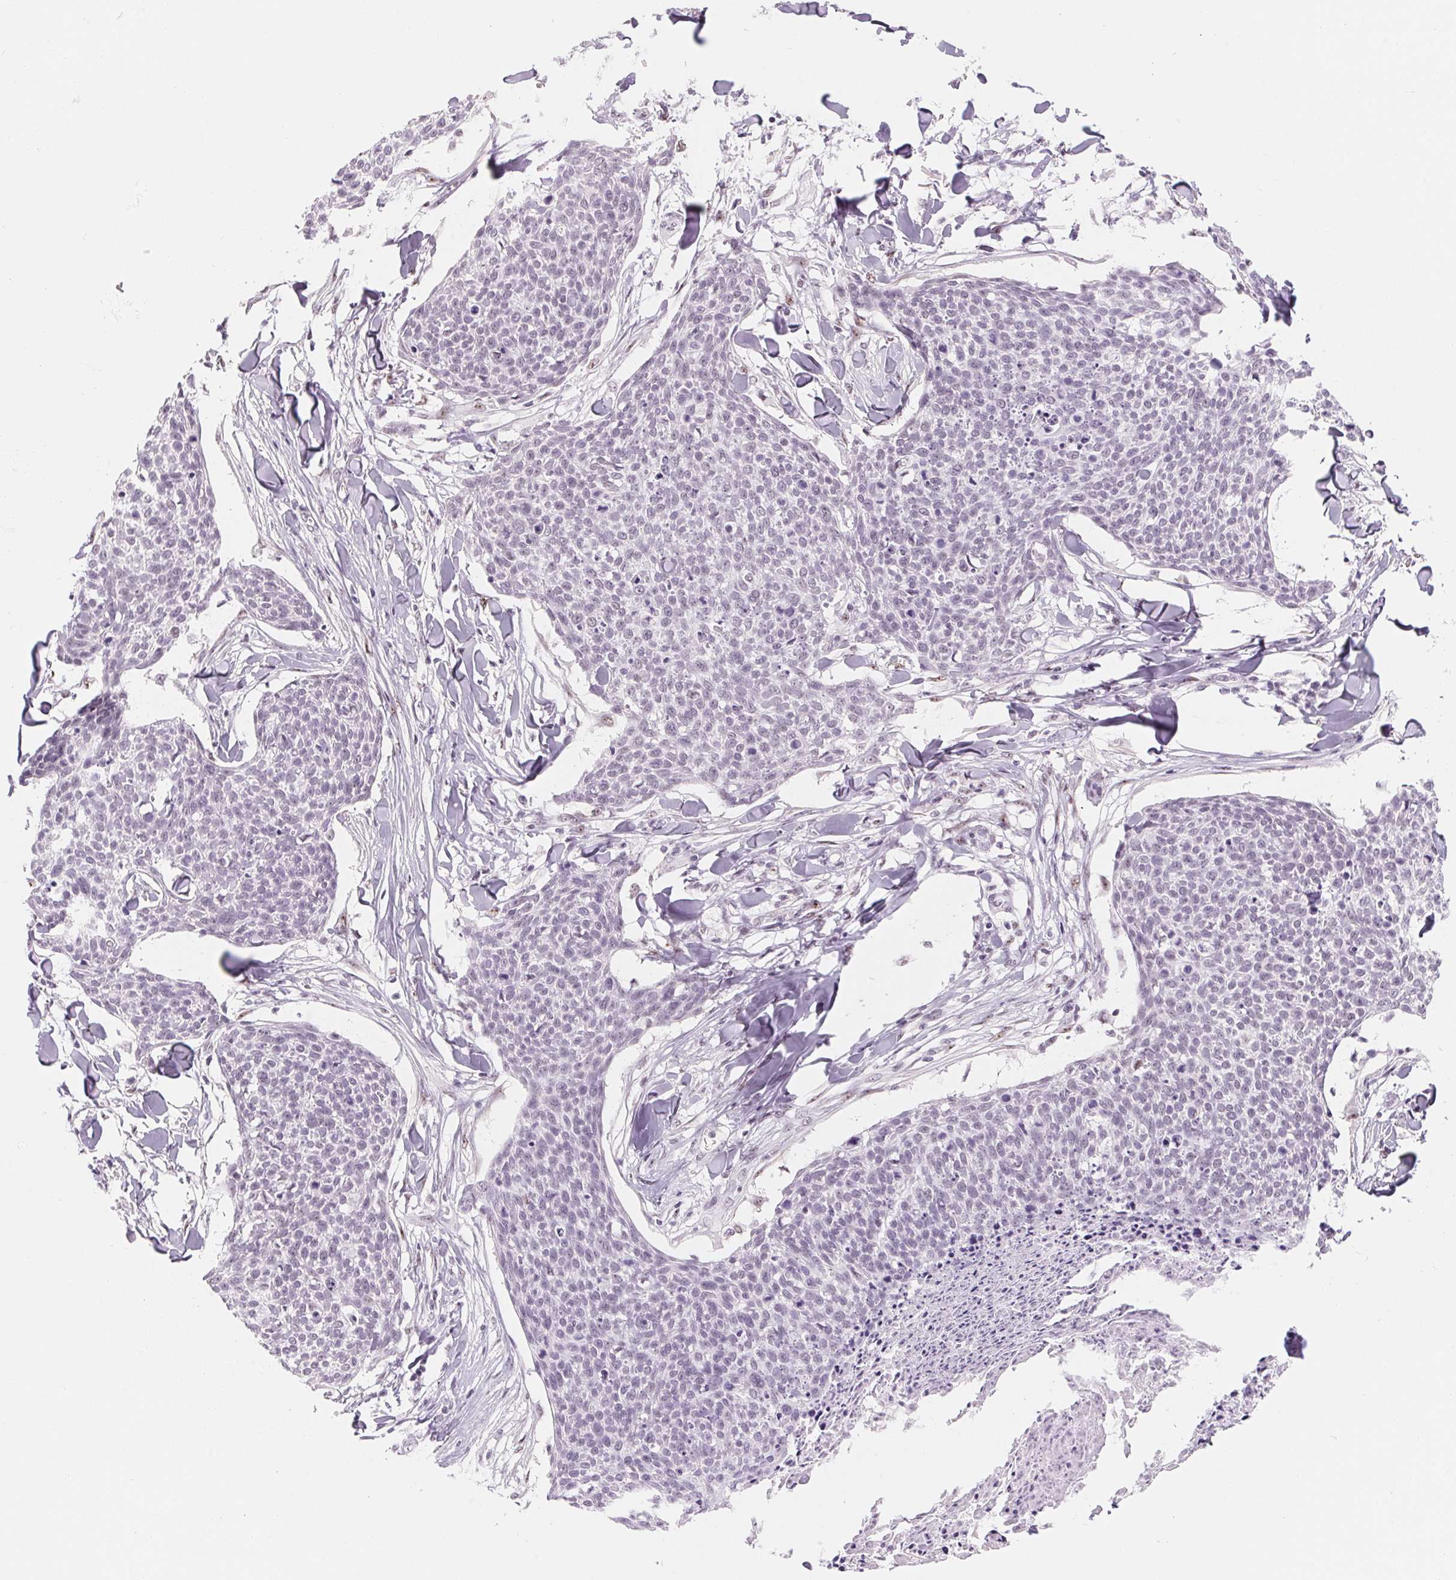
{"staining": {"intensity": "negative", "quantity": "none", "location": "none"}, "tissue": "skin cancer", "cell_type": "Tumor cells", "image_type": "cancer", "snomed": [{"axis": "morphology", "description": "Squamous cell carcinoma, NOS"}, {"axis": "topography", "description": "Skin"}, {"axis": "topography", "description": "Vulva"}], "caption": "Skin cancer (squamous cell carcinoma) was stained to show a protein in brown. There is no significant expression in tumor cells.", "gene": "ZIC4", "patient": {"sex": "female", "age": 75}}